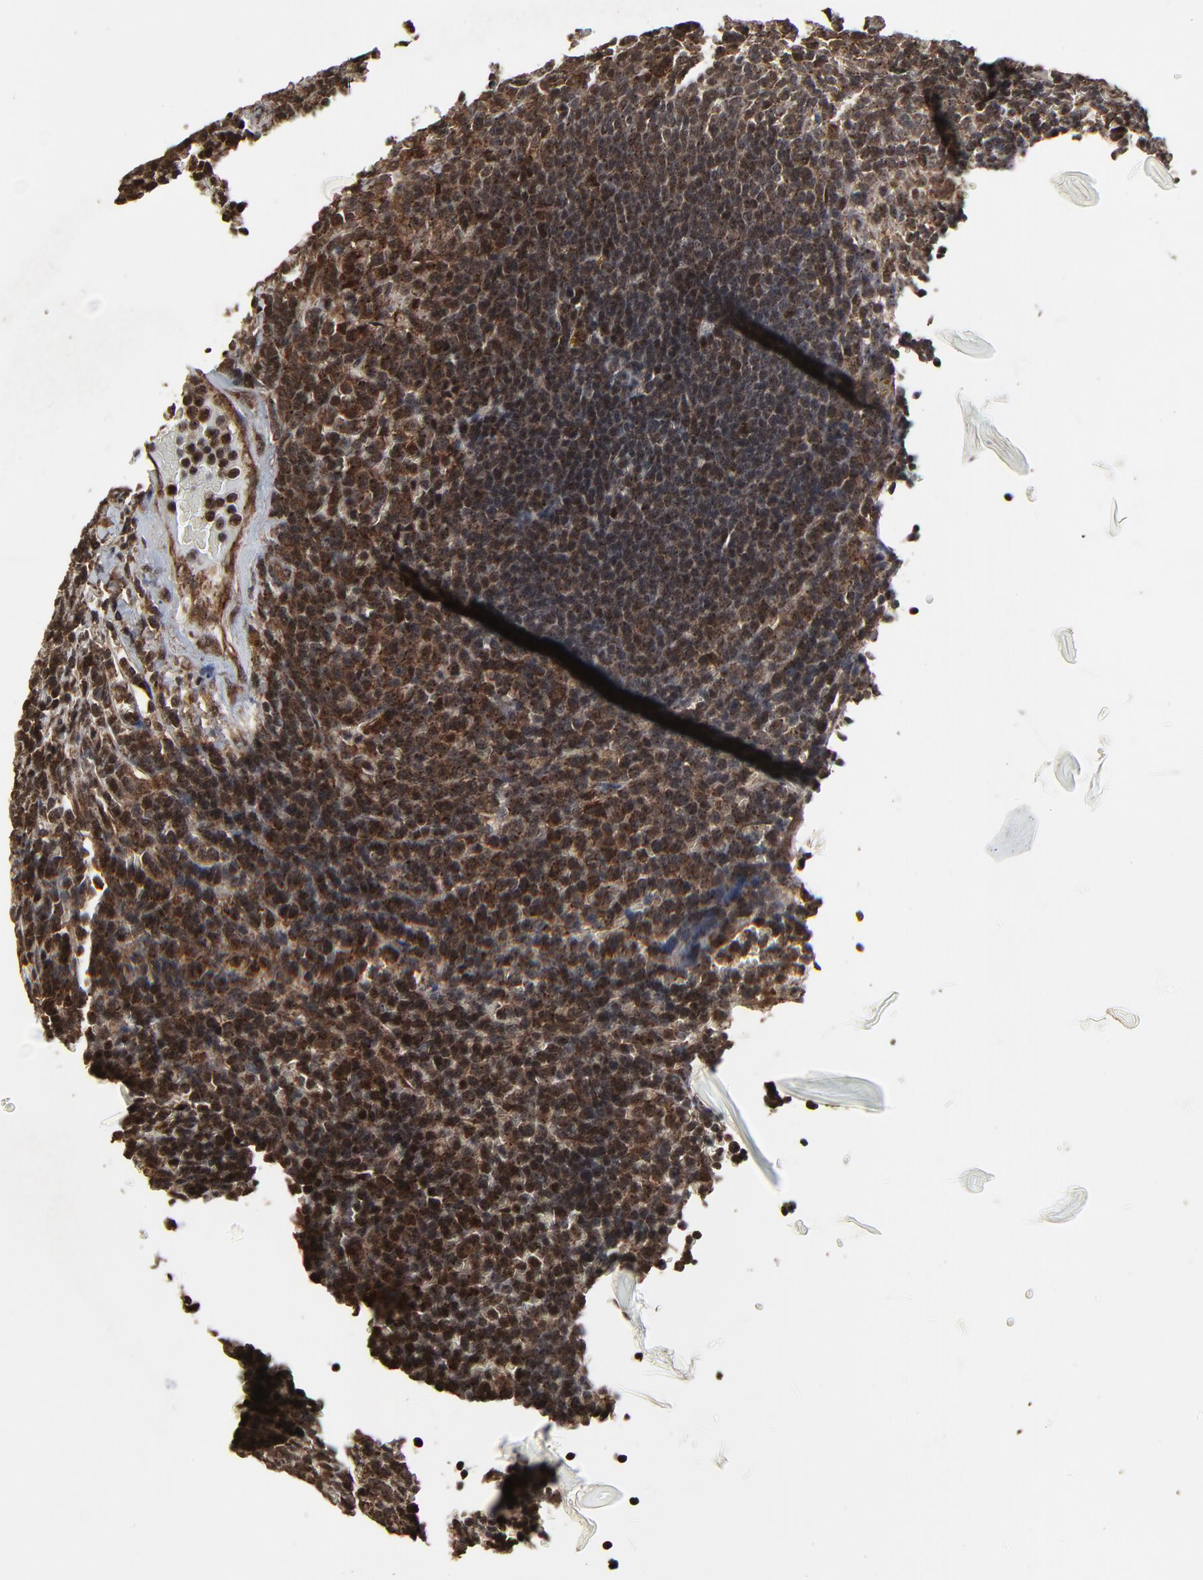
{"staining": {"intensity": "moderate", "quantity": ">75%", "location": "cytoplasmic/membranous,nuclear"}, "tissue": "lymphoma", "cell_type": "Tumor cells", "image_type": "cancer", "snomed": [{"axis": "morphology", "description": "Malignant lymphoma, non-Hodgkin's type, Low grade"}, {"axis": "topography", "description": "Spleen"}], "caption": "Immunohistochemical staining of lymphoma reveals medium levels of moderate cytoplasmic/membranous and nuclear expression in about >75% of tumor cells.", "gene": "RHOJ", "patient": {"sex": "male", "age": 80}}